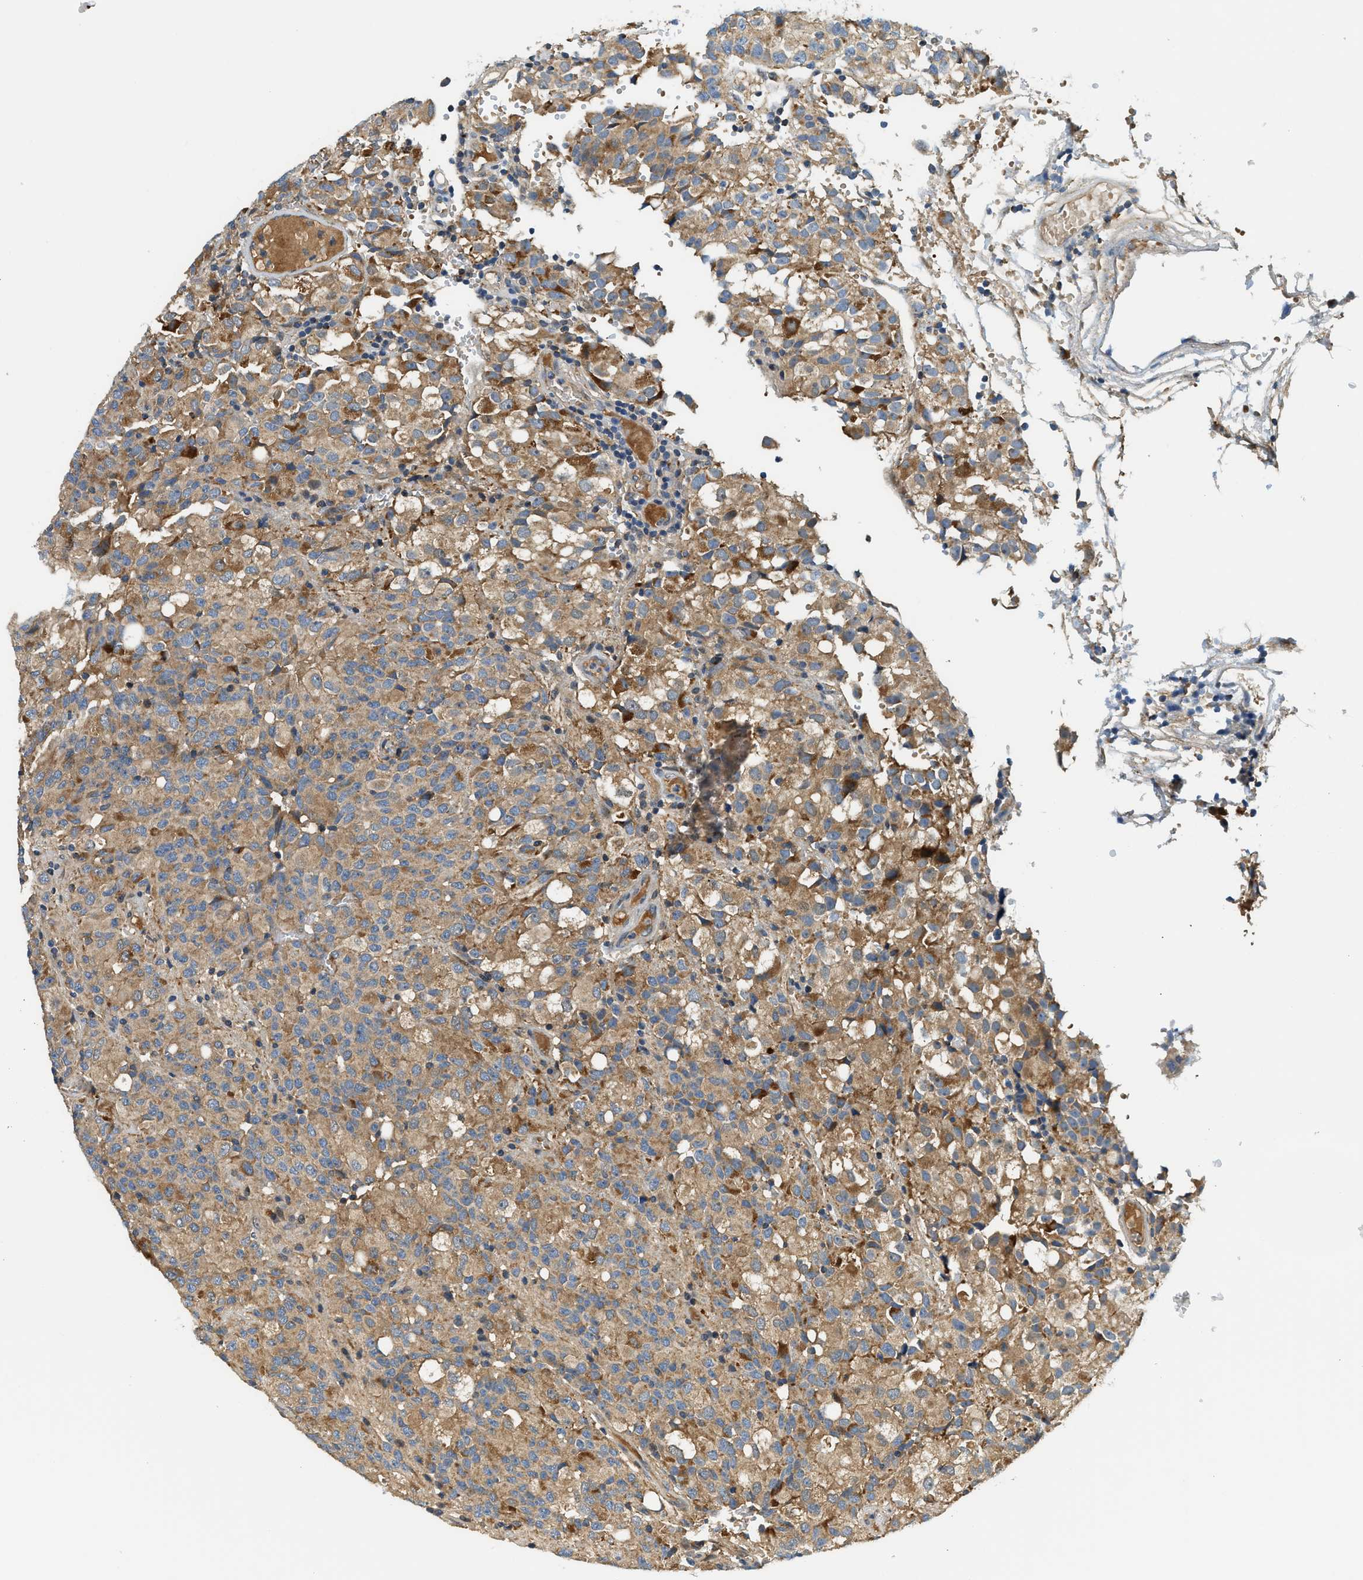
{"staining": {"intensity": "moderate", "quantity": ">75%", "location": "cytoplasmic/membranous"}, "tissue": "glioma", "cell_type": "Tumor cells", "image_type": "cancer", "snomed": [{"axis": "morphology", "description": "Glioma, malignant, High grade"}, {"axis": "topography", "description": "Brain"}], "caption": "The photomicrograph displays immunohistochemical staining of glioma. There is moderate cytoplasmic/membranous expression is present in approximately >75% of tumor cells.", "gene": "KCNK1", "patient": {"sex": "male", "age": 32}}